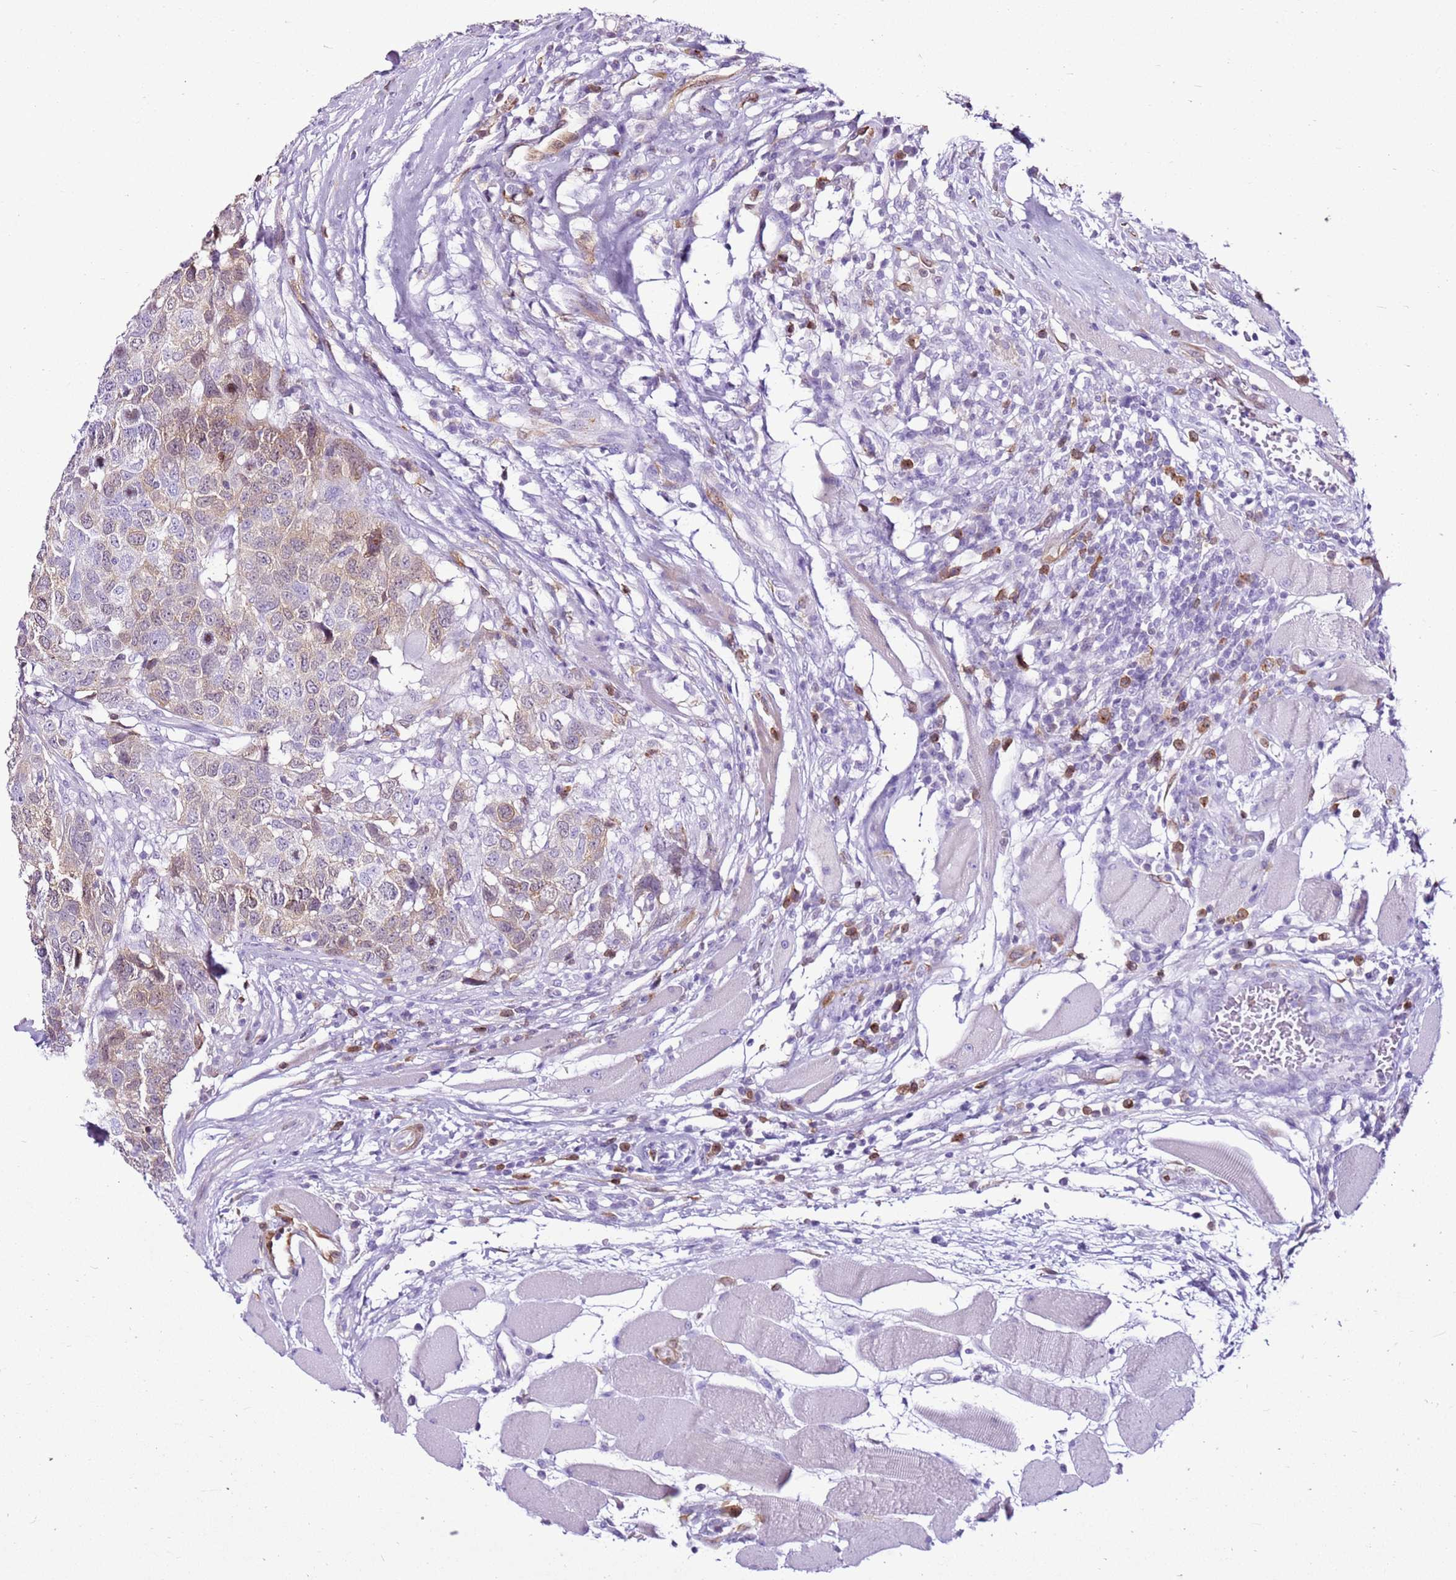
{"staining": {"intensity": "weak", "quantity": "25%-75%", "location": "cytoplasmic/membranous"}, "tissue": "head and neck cancer", "cell_type": "Tumor cells", "image_type": "cancer", "snomed": [{"axis": "morphology", "description": "Squamous cell carcinoma, NOS"}, {"axis": "topography", "description": "Head-Neck"}], "caption": "Immunohistochemistry (IHC) of human head and neck cancer exhibits low levels of weak cytoplasmic/membranous expression in approximately 25%-75% of tumor cells.", "gene": "SPC25", "patient": {"sex": "male", "age": 66}}